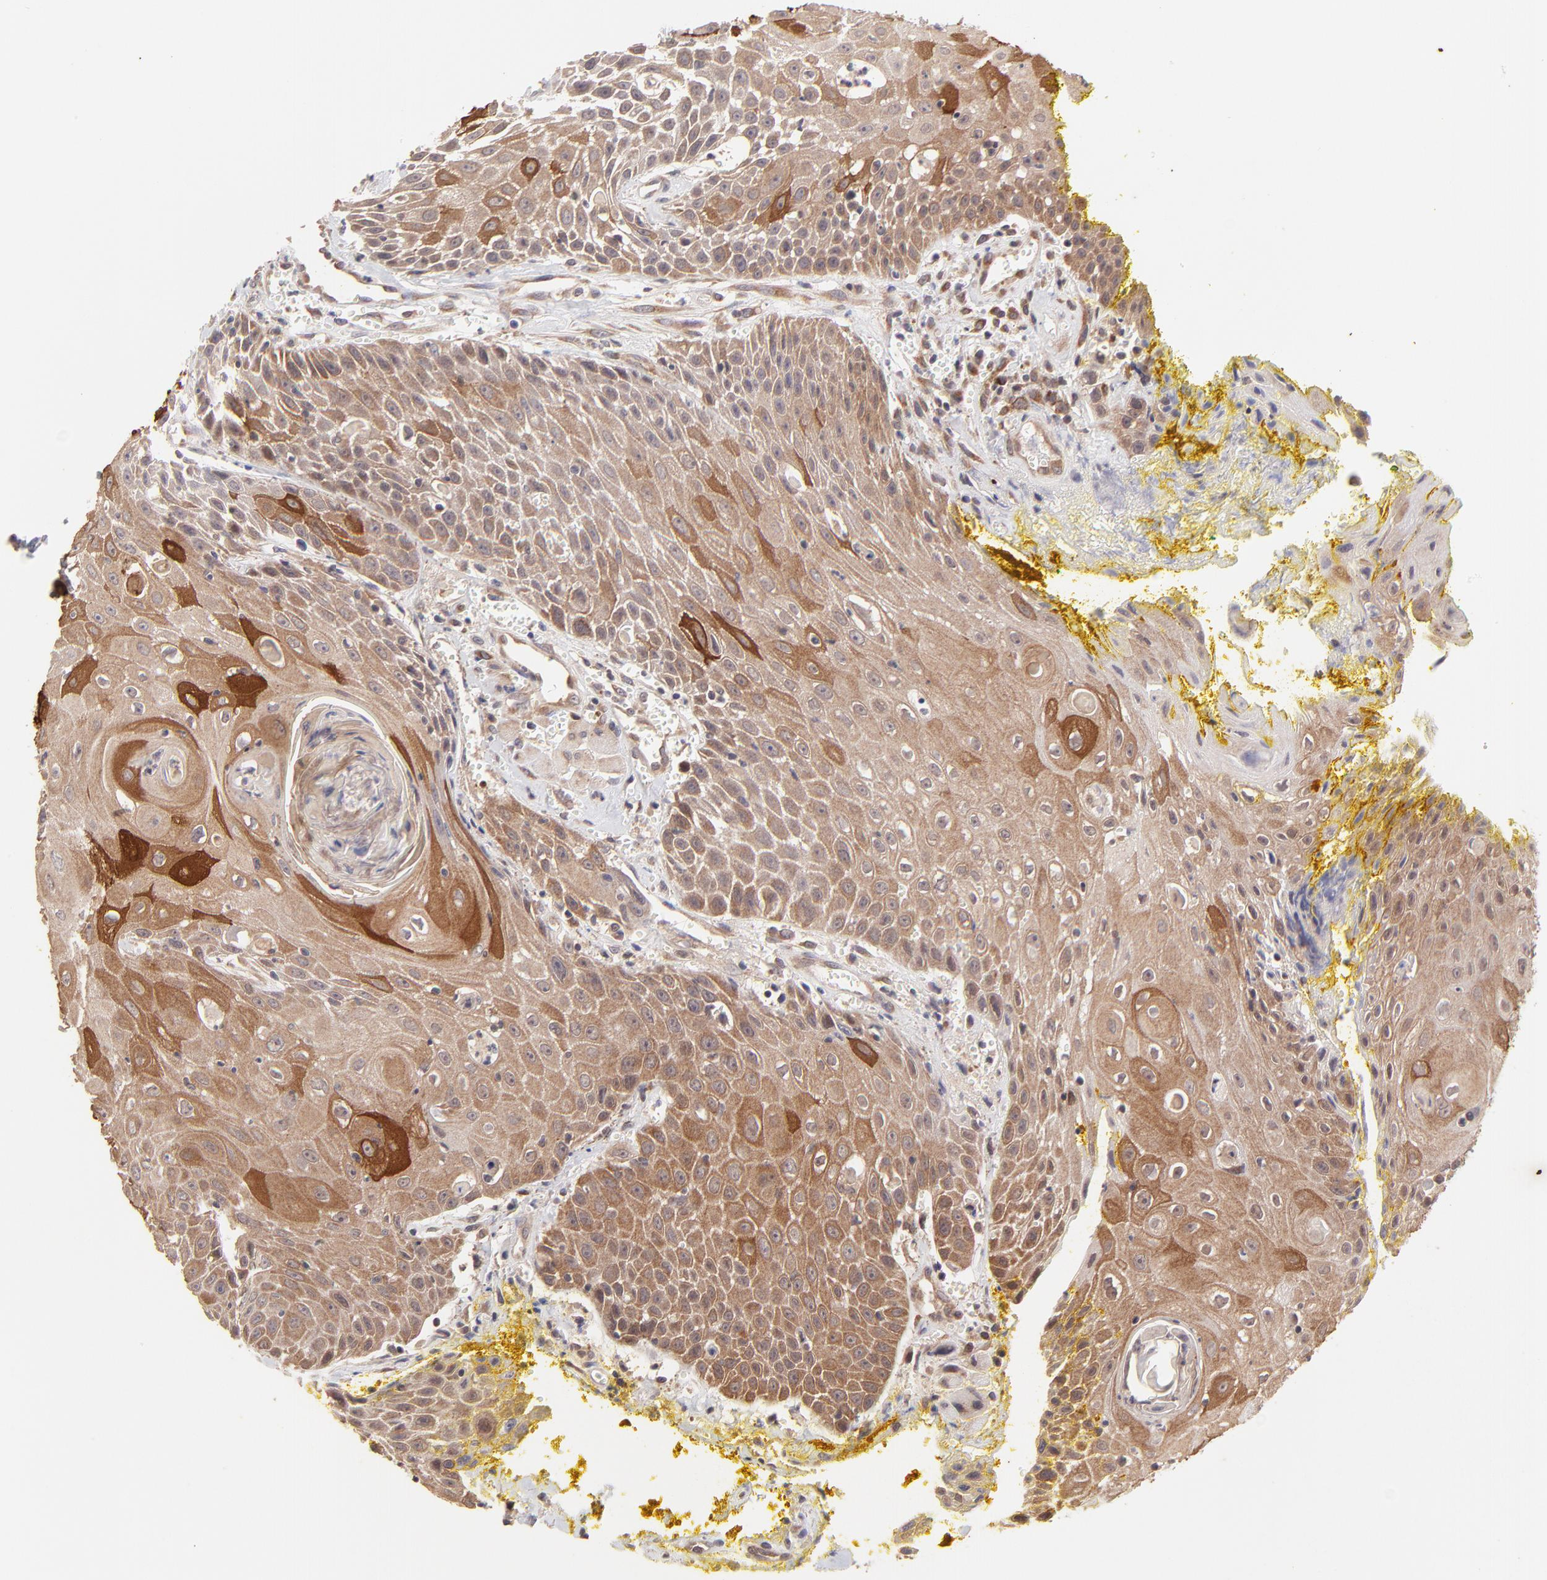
{"staining": {"intensity": "moderate", "quantity": ">75%", "location": "cytoplasmic/membranous"}, "tissue": "head and neck cancer", "cell_type": "Tumor cells", "image_type": "cancer", "snomed": [{"axis": "morphology", "description": "Squamous cell carcinoma, NOS"}, {"axis": "topography", "description": "Oral tissue"}, {"axis": "topography", "description": "Head-Neck"}], "caption": "There is medium levels of moderate cytoplasmic/membranous positivity in tumor cells of head and neck squamous cell carcinoma, as demonstrated by immunohistochemical staining (brown color).", "gene": "TNRC6B", "patient": {"sex": "female", "age": 82}}